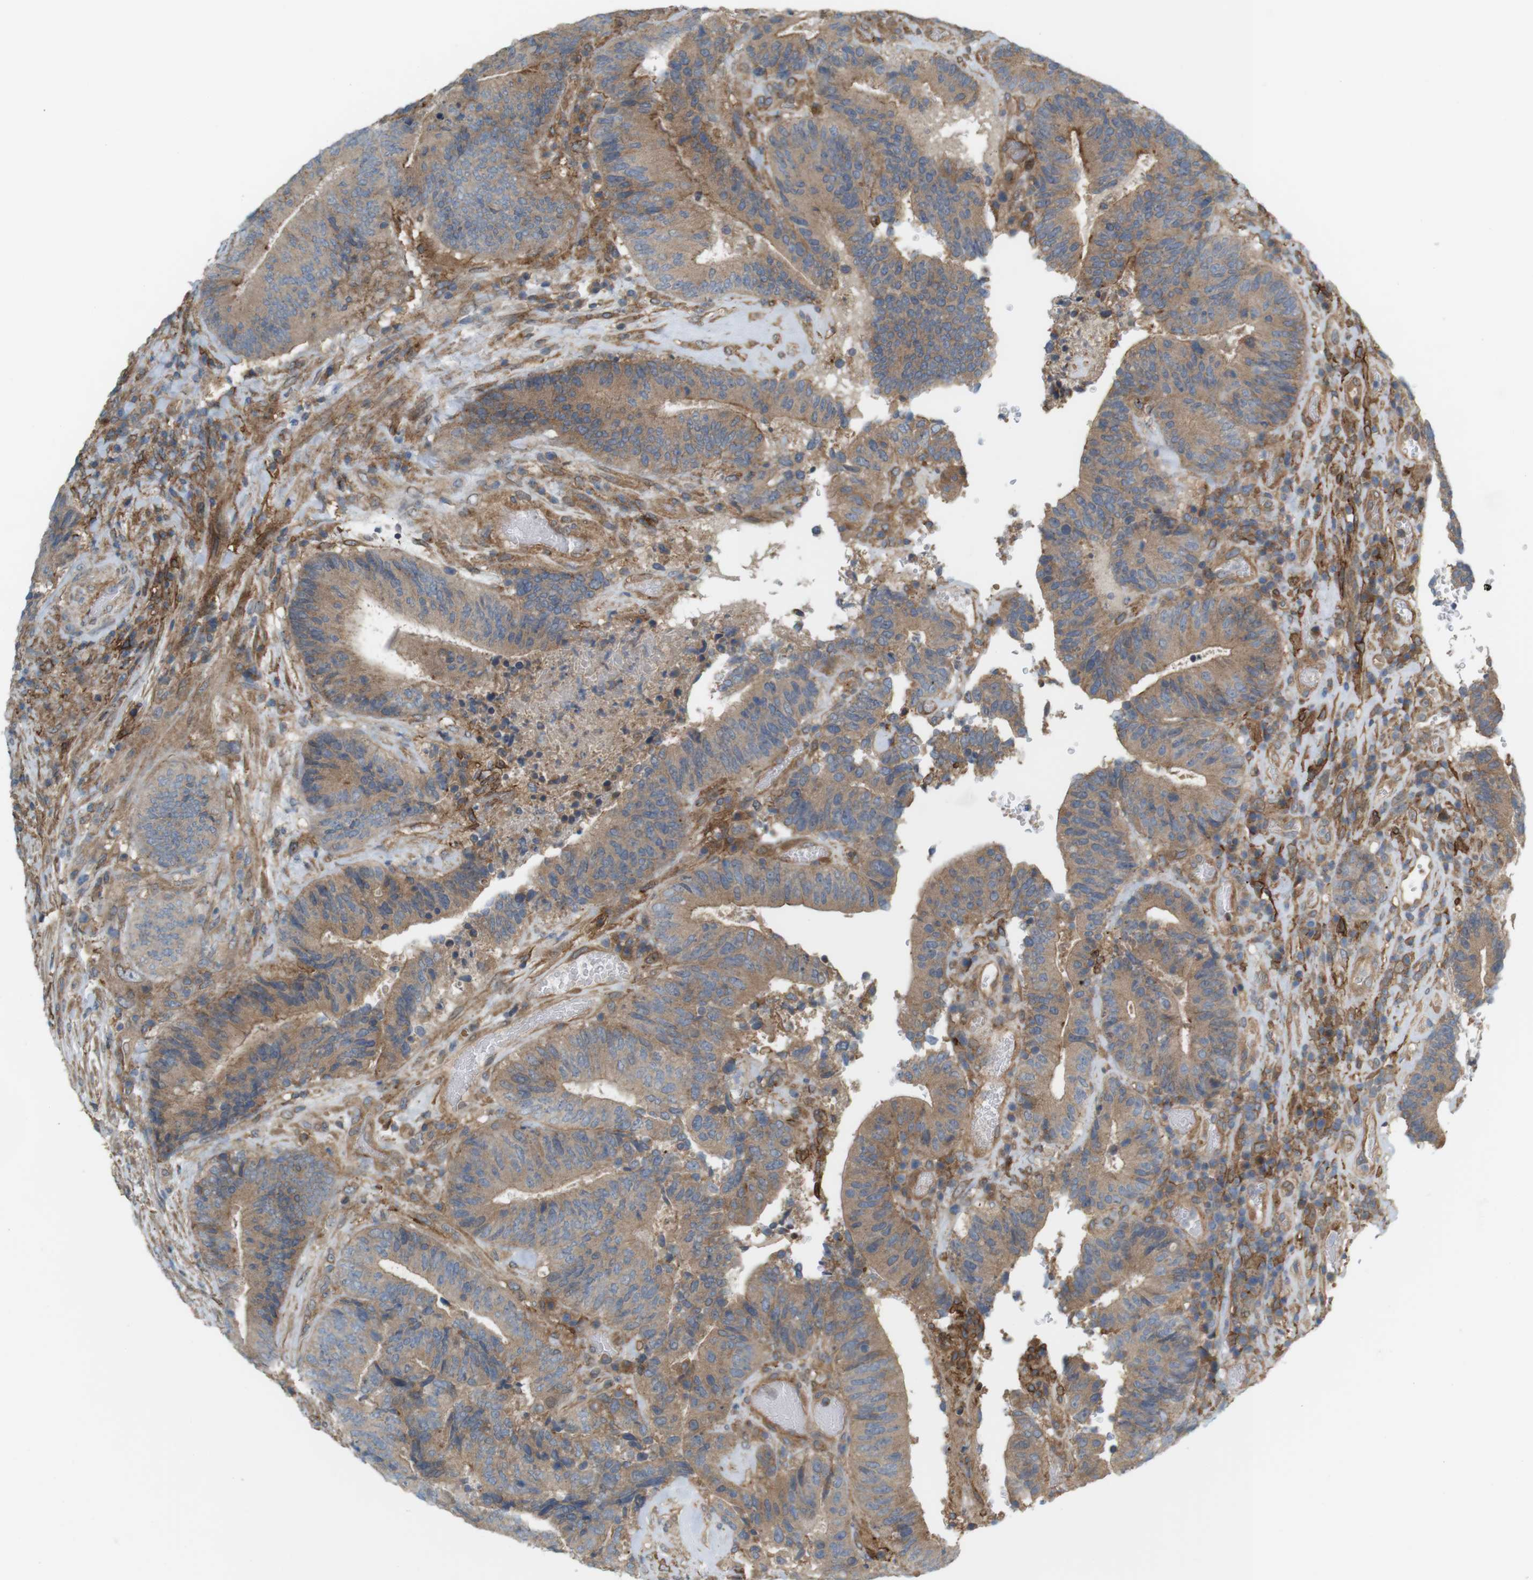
{"staining": {"intensity": "moderate", "quantity": ">75%", "location": "cytoplasmic/membranous"}, "tissue": "colorectal cancer", "cell_type": "Tumor cells", "image_type": "cancer", "snomed": [{"axis": "morphology", "description": "Adenocarcinoma, NOS"}, {"axis": "topography", "description": "Rectum"}], "caption": "Human colorectal cancer stained with a protein marker demonstrates moderate staining in tumor cells.", "gene": "DDAH2", "patient": {"sex": "male", "age": 72}}